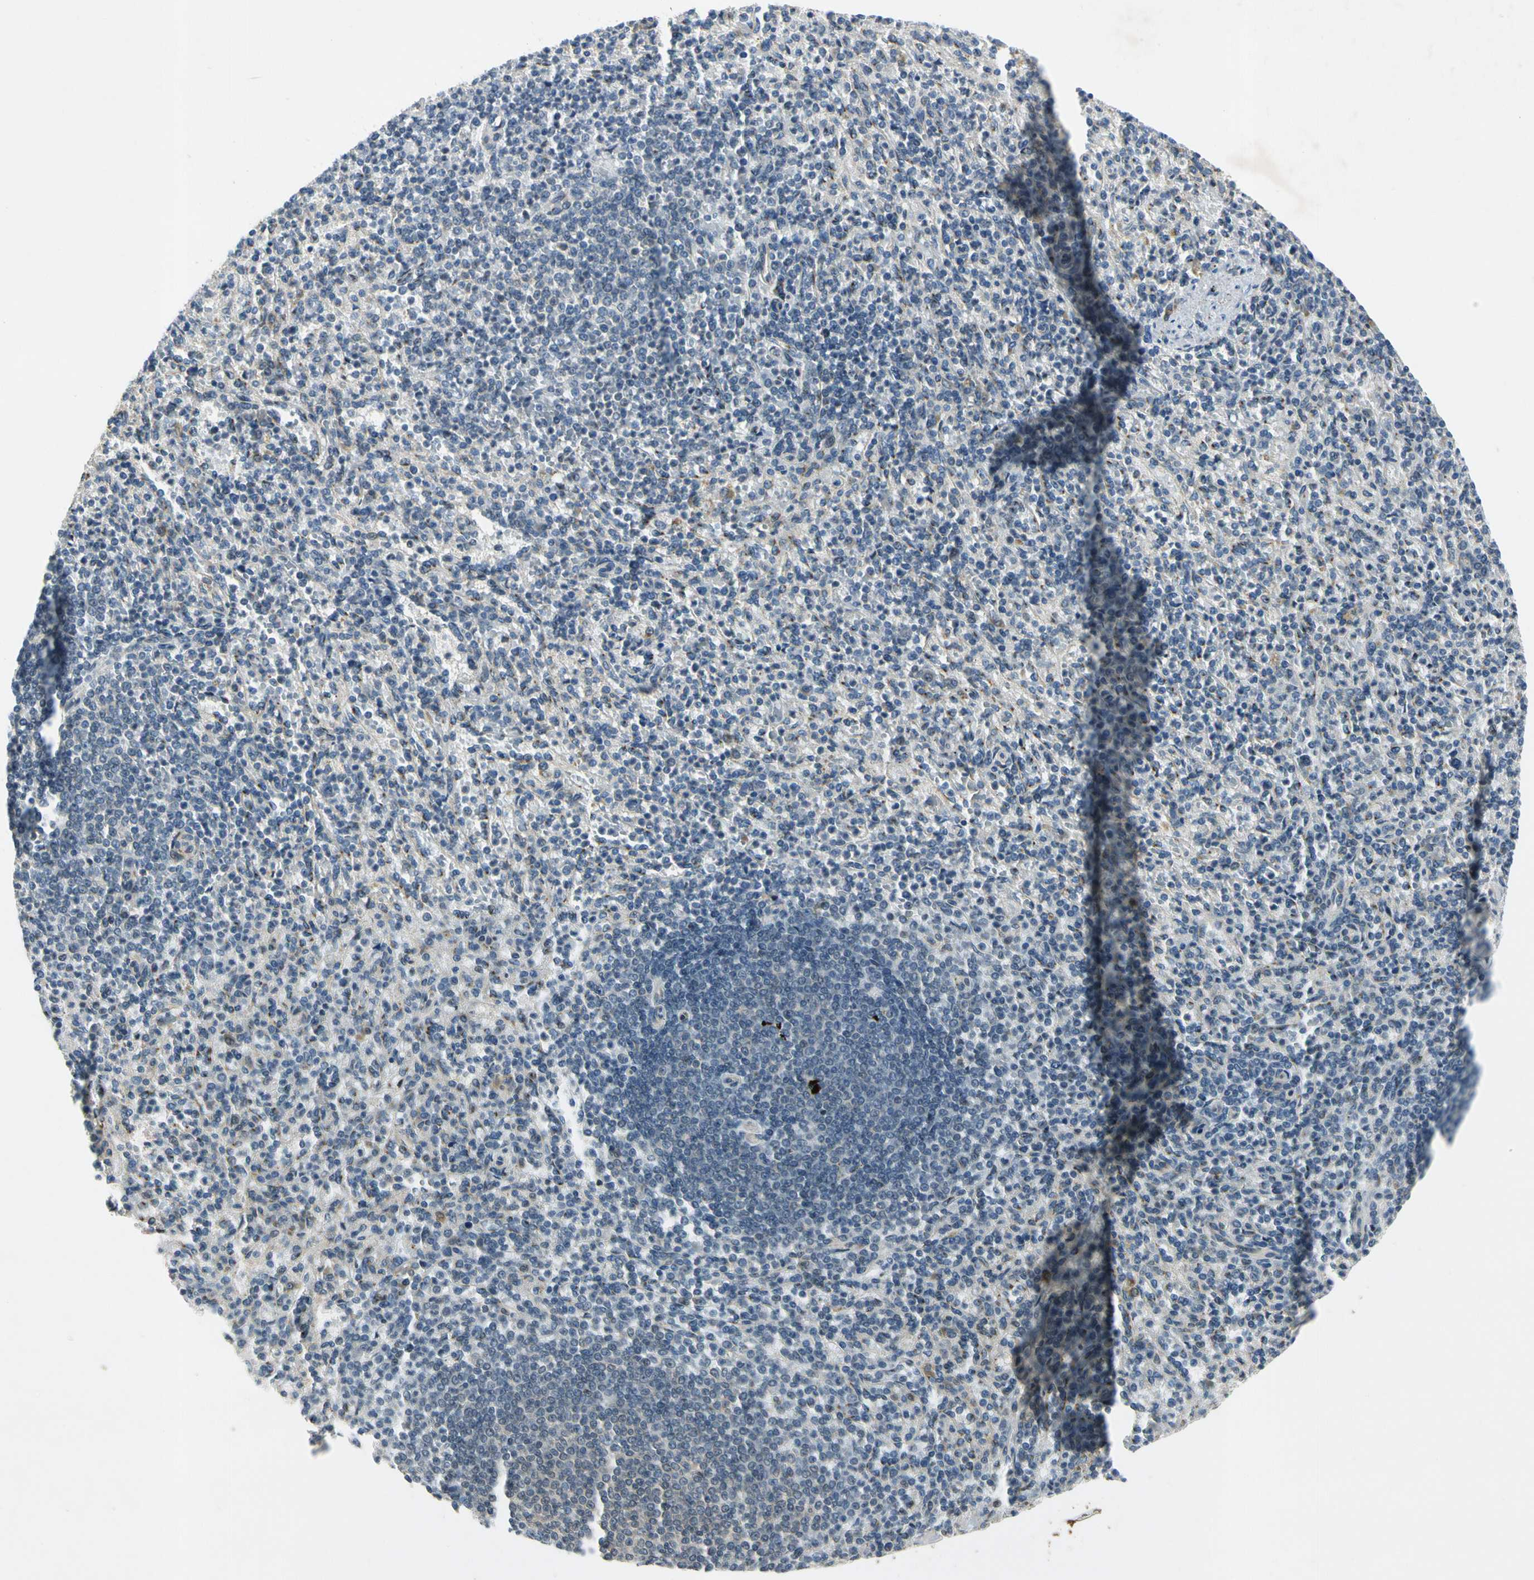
{"staining": {"intensity": "weak", "quantity": "<25%", "location": "cytoplasmic/membranous"}, "tissue": "spleen", "cell_type": "Cells in red pulp", "image_type": "normal", "snomed": [{"axis": "morphology", "description": "Normal tissue, NOS"}, {"axis": "topography", "description": "Spleen"}], "caption": "Immunohistochemical staining of benign human spleen displays no significant staining in cells in red pulp.", "gene": "RPS6KB2", "patient": {"sex": "female", "age": 74}}